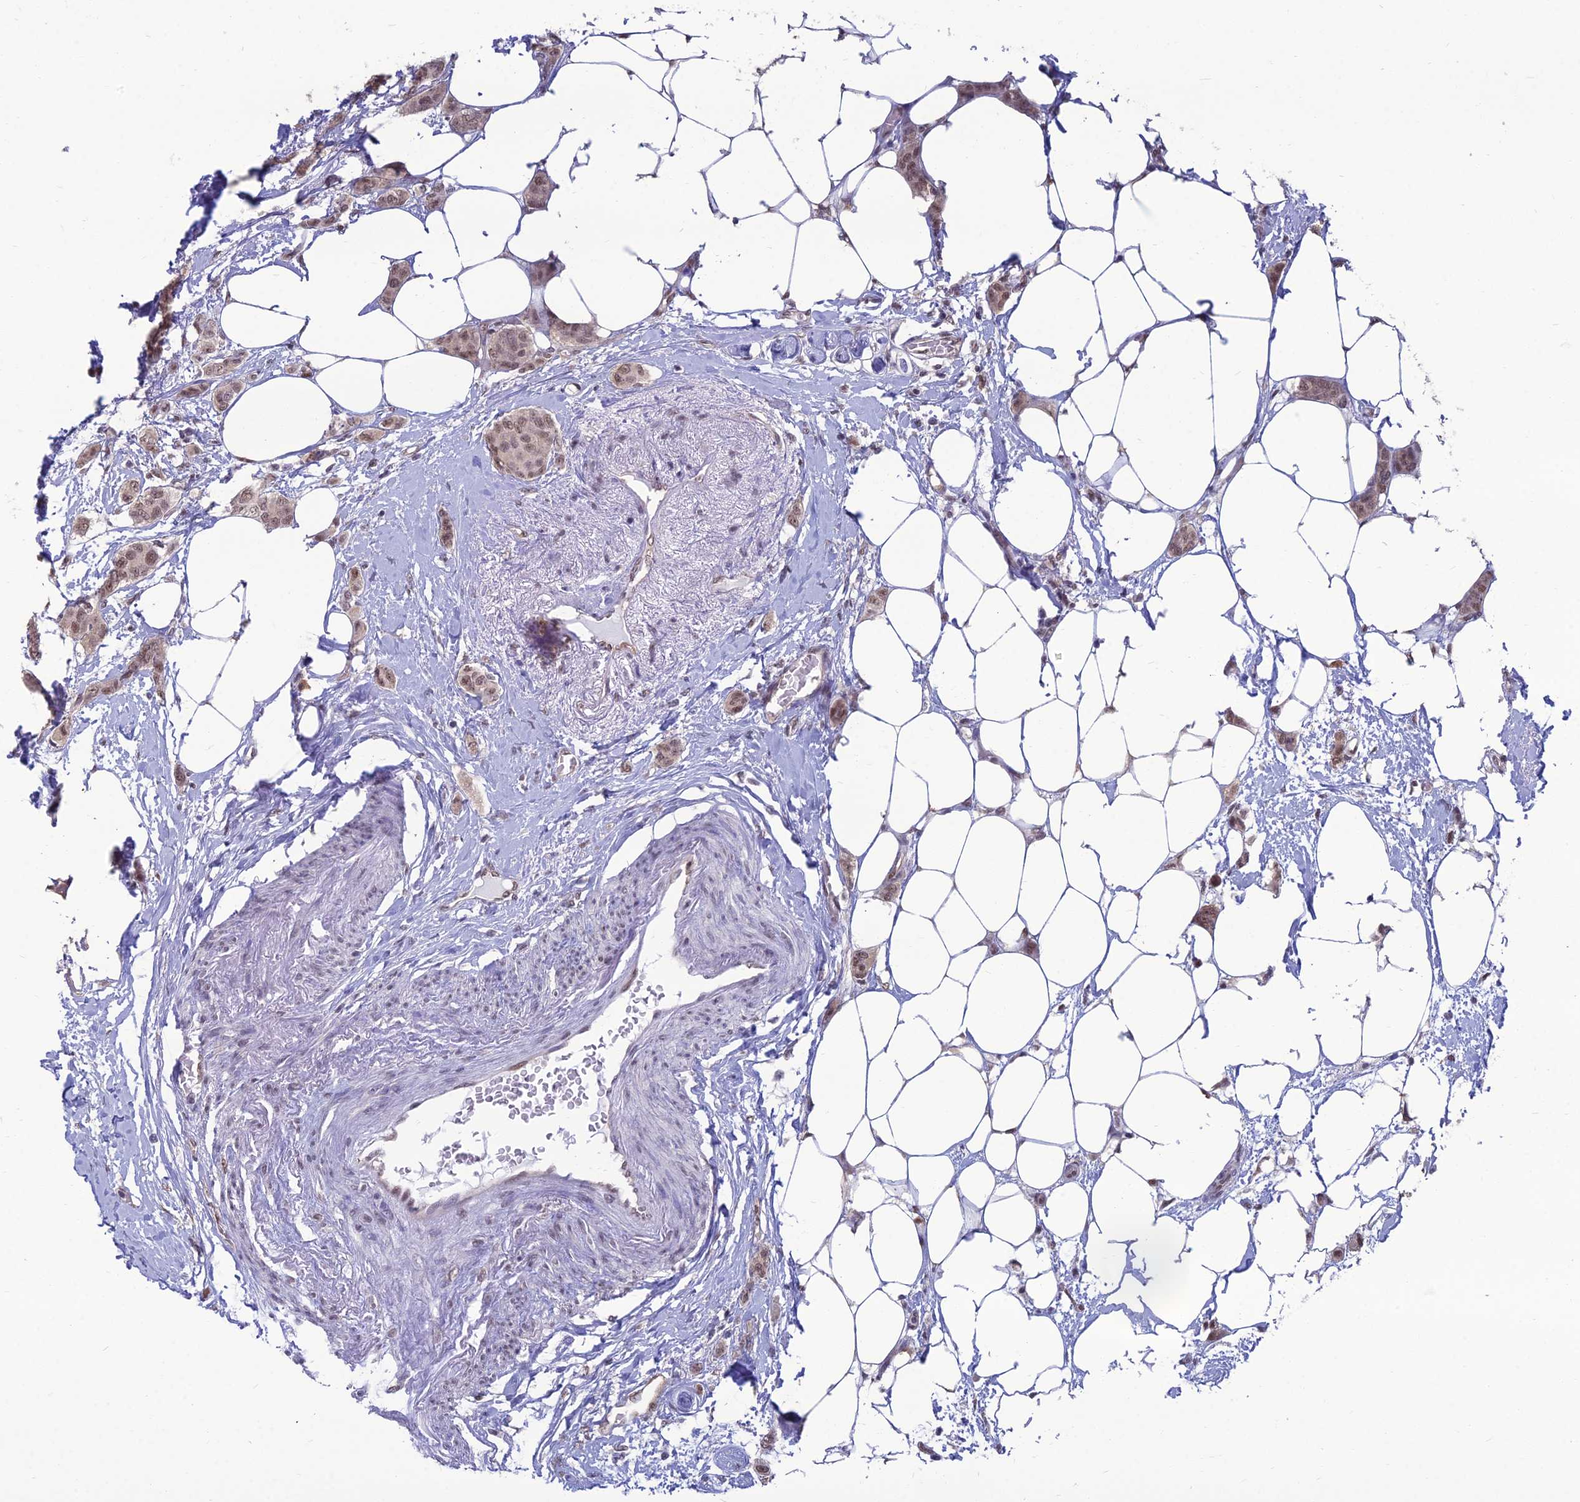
{"staining": {"intensity": "moderate", "quantity": ">75%", "location": "nuclear"}, "tissue": "breast cancer", "cell_type": "Tumor cells", "image_type": "cancer", "snomed": [{"axis": "morphology", "description": "Duct carcinoma"}, {"axis": "topography", "description": "Breast"}], "caption": "Protein expression analysis of human breast invasive ductal carcinoma reveals moderate nuclear expression in approximately >75% of tumor cells. The protein of interest is stained brown, and the nuclei are stained in blue (DAB IHC with brightfield microscopy, high magnification).", "gene": "SRSF7", "patient": {"sex": "female", "age": 72}}